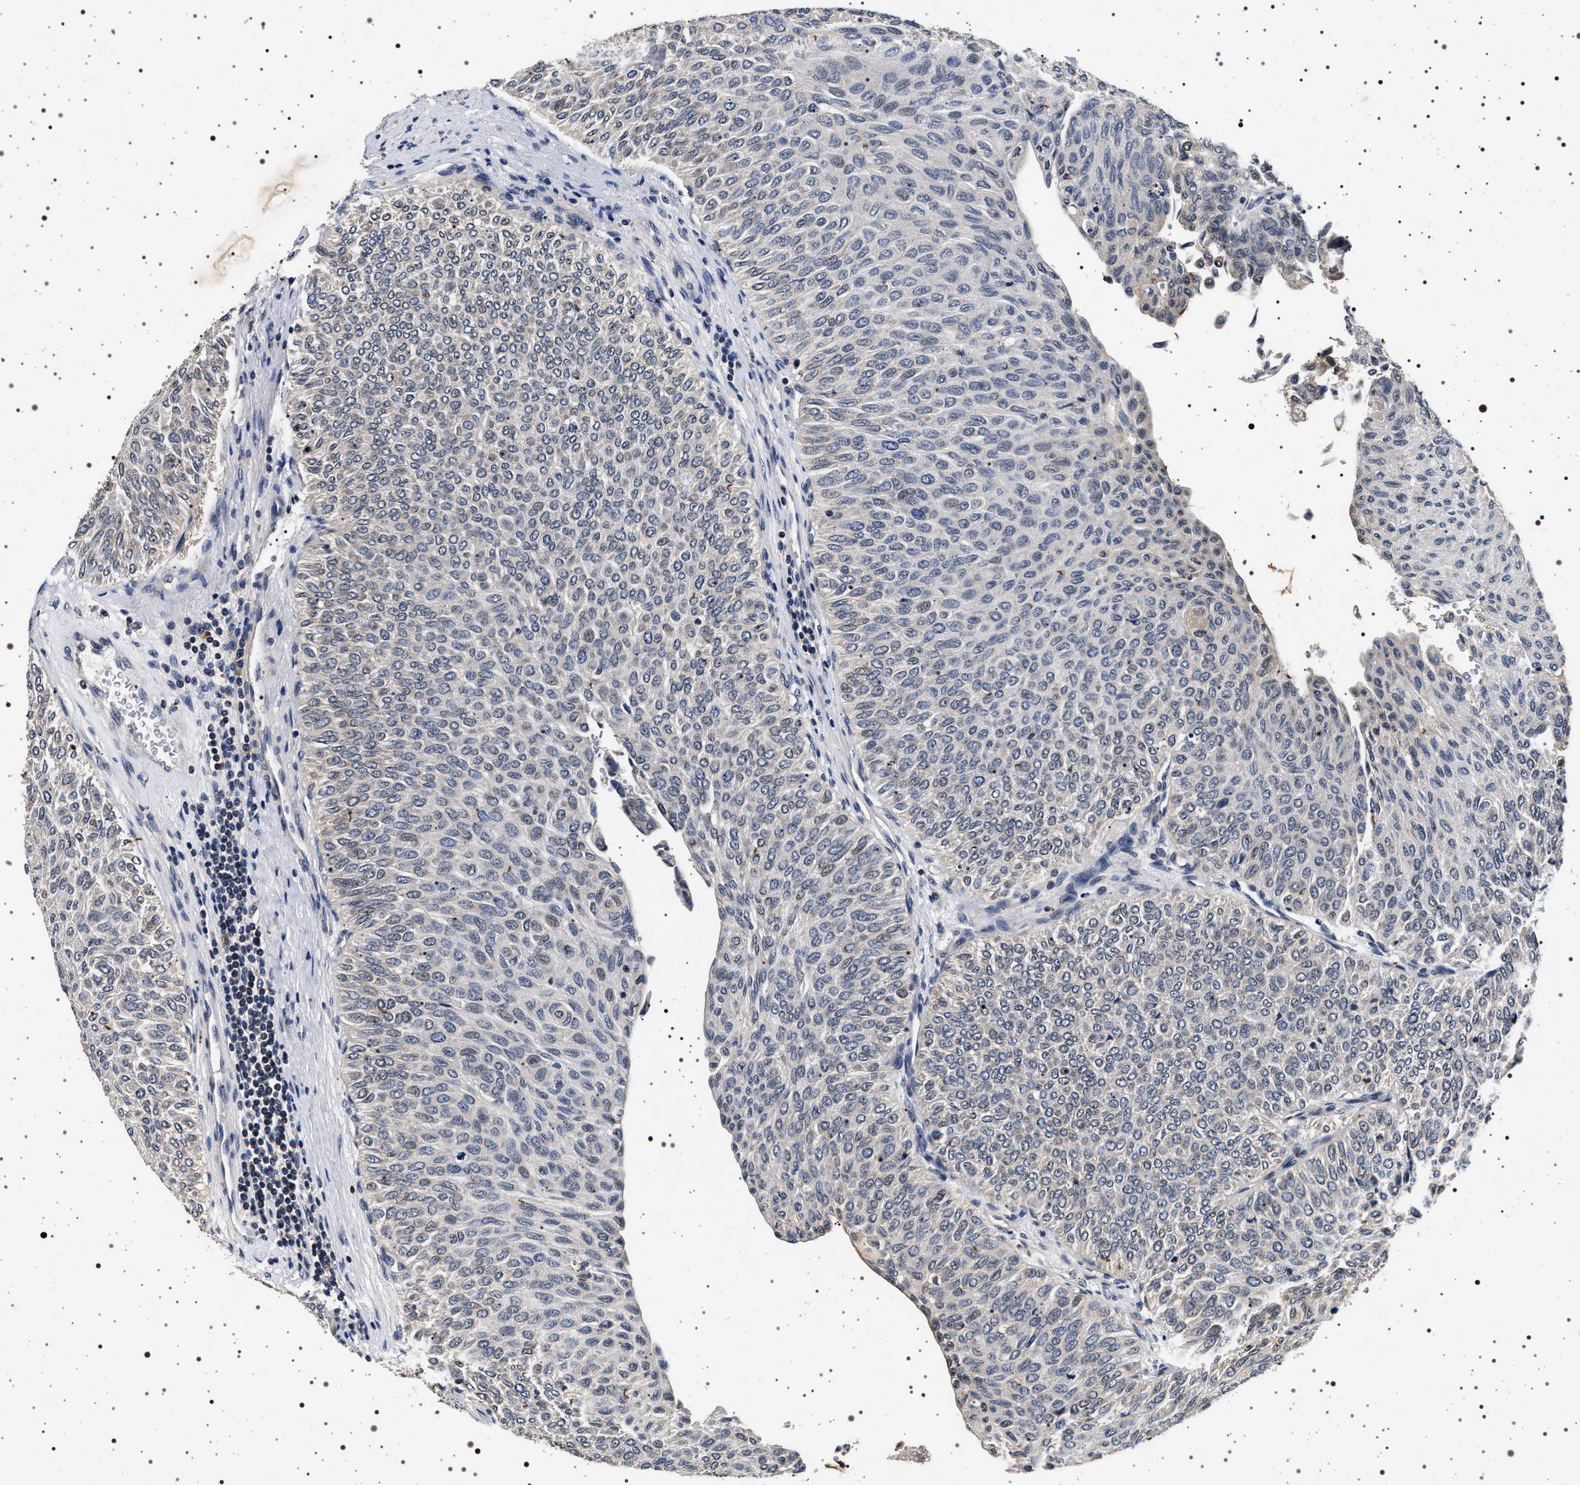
{"staining": {"intensity": "weak", "quantity": "<25%", "location": "cytoplasmic/membranous"}, "tissue": "urothelial cancer", "cell_type": "Tumor cells", "image_type": "cancer", "snomed": [{"axis": "morphology", "description": "Urothelial carcinoma, Low grade"}, {"axis": "topography", "description": "Urinary bladder"}], "caption": "Immunohistochemistry histopathology image of urothelial cancer stained for a protein (brown), which displays no staining in tumor cells.", "gene": "CDKN1B", "patient": {"sex": "male", "age": 78}}